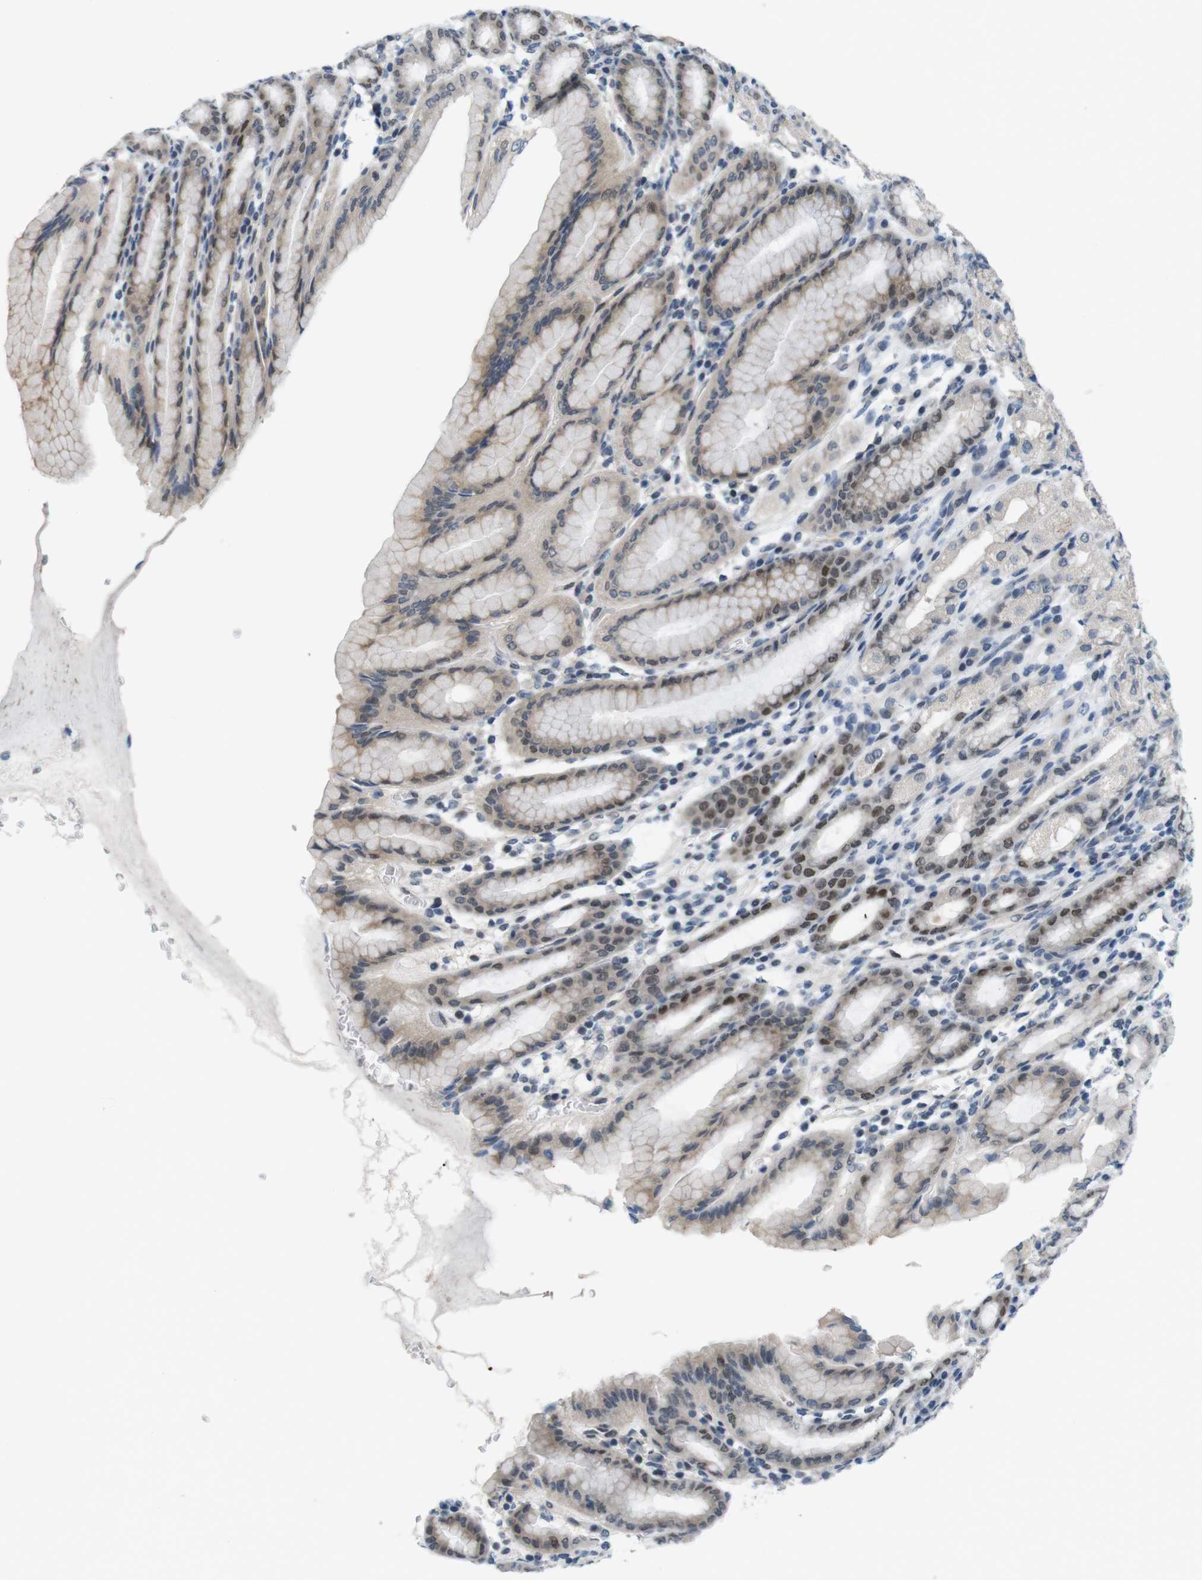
{"staining": {"intensity": "weak", "quantity": "25%-75%", "location": "cytoplasmic/membranous,nuclear"}, "tissue": "stomach", "cell_type": "Glandular cells", "image_type": "normal", "snomed": [{"axis": "morphology", "description": "Normal tissue, NOS"}, {"axis": "topography", "description": "Stomach, upper"}], "caption": "A low amount of weak cytoplasmic/membranous,nuclear expression is seen in approximately 25%-75% of glandular cells in normal stomach. (Stains: DAB (3,3'-diaminobenzidine) in brown, nuclei in blue, Microscopy: brightfield microscopy at high magnification).", "gene": "SMCO2", "patient": {"sex": "male", "age": 68}}